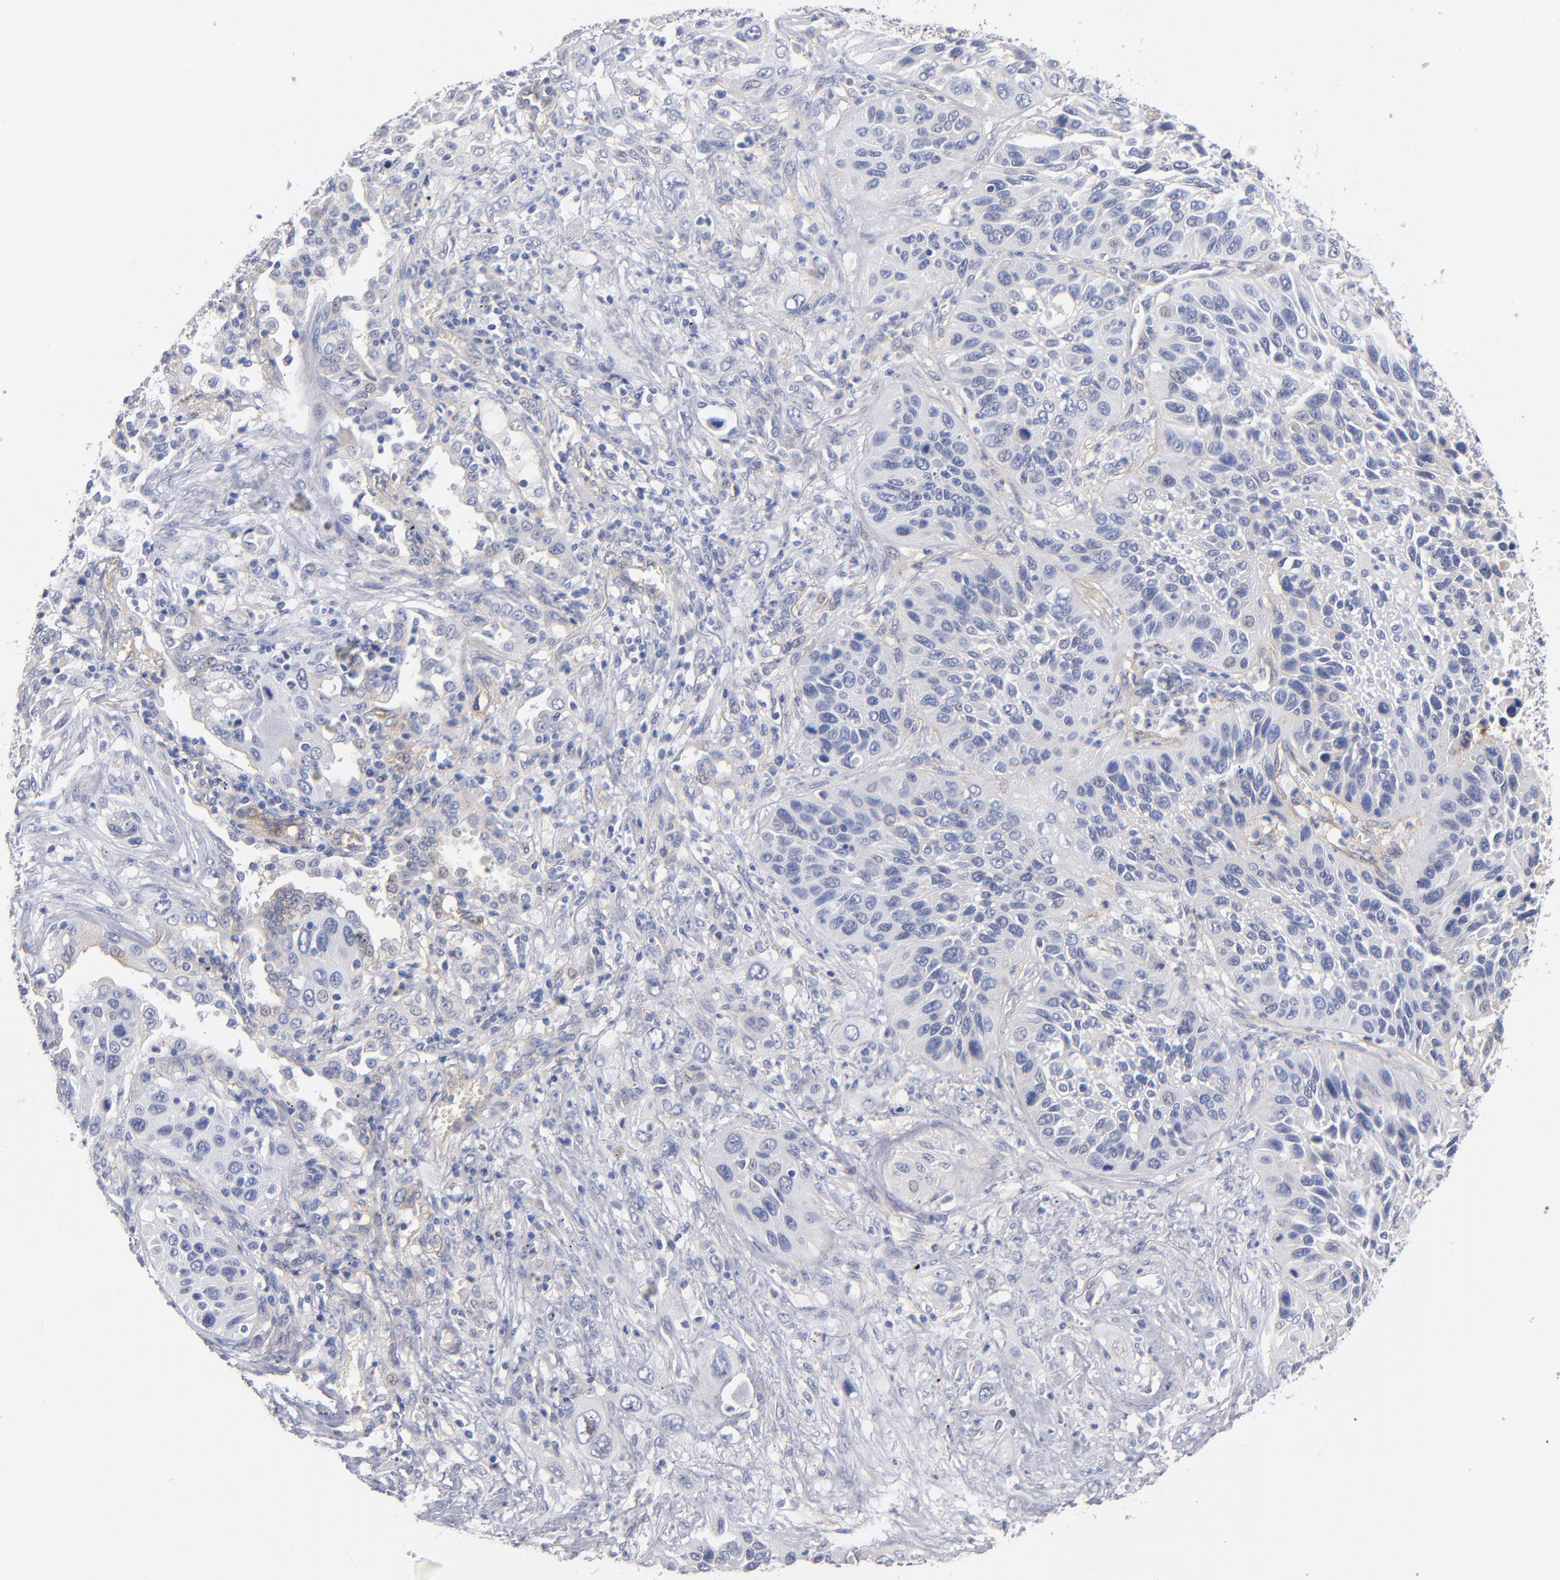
{"staining": {"intensity": "negative", "quantity": "none", "location": "none"}, "tissue": "lung cancer", "cell_type": "Tumor cells", "image_type": "cancer", "snomed": [{"axis": "morphology", "description": "Squamous cell carcinoma, NOS"}, {"axis": "topography", "description": "Lung"}], "caption": "DAB (3,3'-diaminobenzidine) immunohistochemical staining of lung squamous cell carcinoma reveals no significant positivity in tumor cells.", "gene": "PLSCR4", "patient": {"sex": "female", "age": 76}}